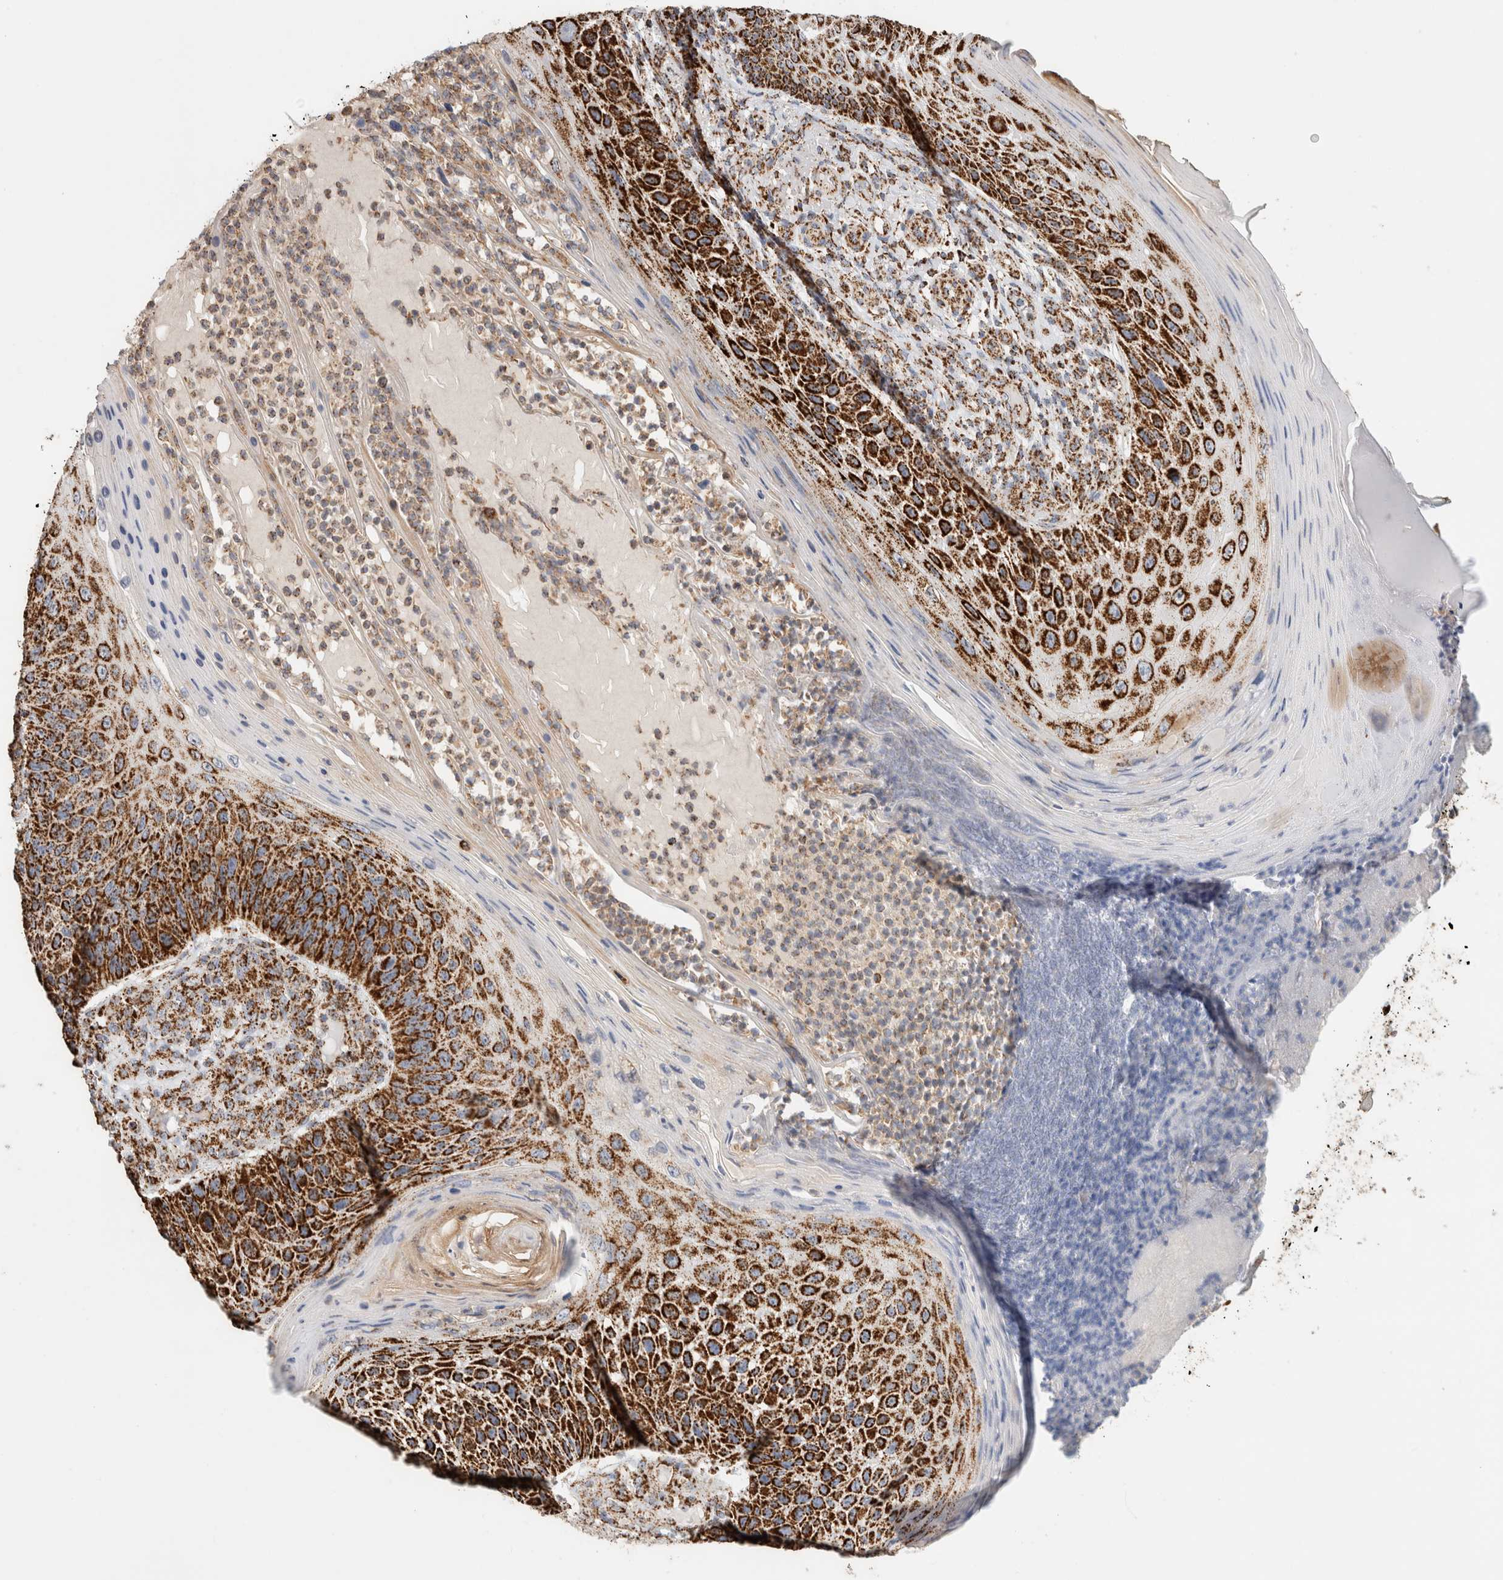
{"staining": {"intensity": "strong", "quantity": ">75%", "location": "cytoplasmic/membranous"}, "tissue": "skin cancer", "cell_type": "Tumor cells", "image_type": "cancer", "snomed": [{"axis": "morphology", "description": "Squamous cell carcinoma, NOS"}, {"axis": "topography", "description": "Skin"}], "caption": "IHC staining of skin squamous cell carcinoma, which shows high levels of strong cytoplasmic/membranous positivity in about >75% of tumor cells indicating strong cytoplasmic/membranous protein positivity. The staining was performed using DAB (3,3'-diaminobenzidine) (brown) for protein detection and nuclei were counterstained in hematoxylin (blue).", "gene": "C1QBP", "patient": {"sex": "female", "age": 88}}